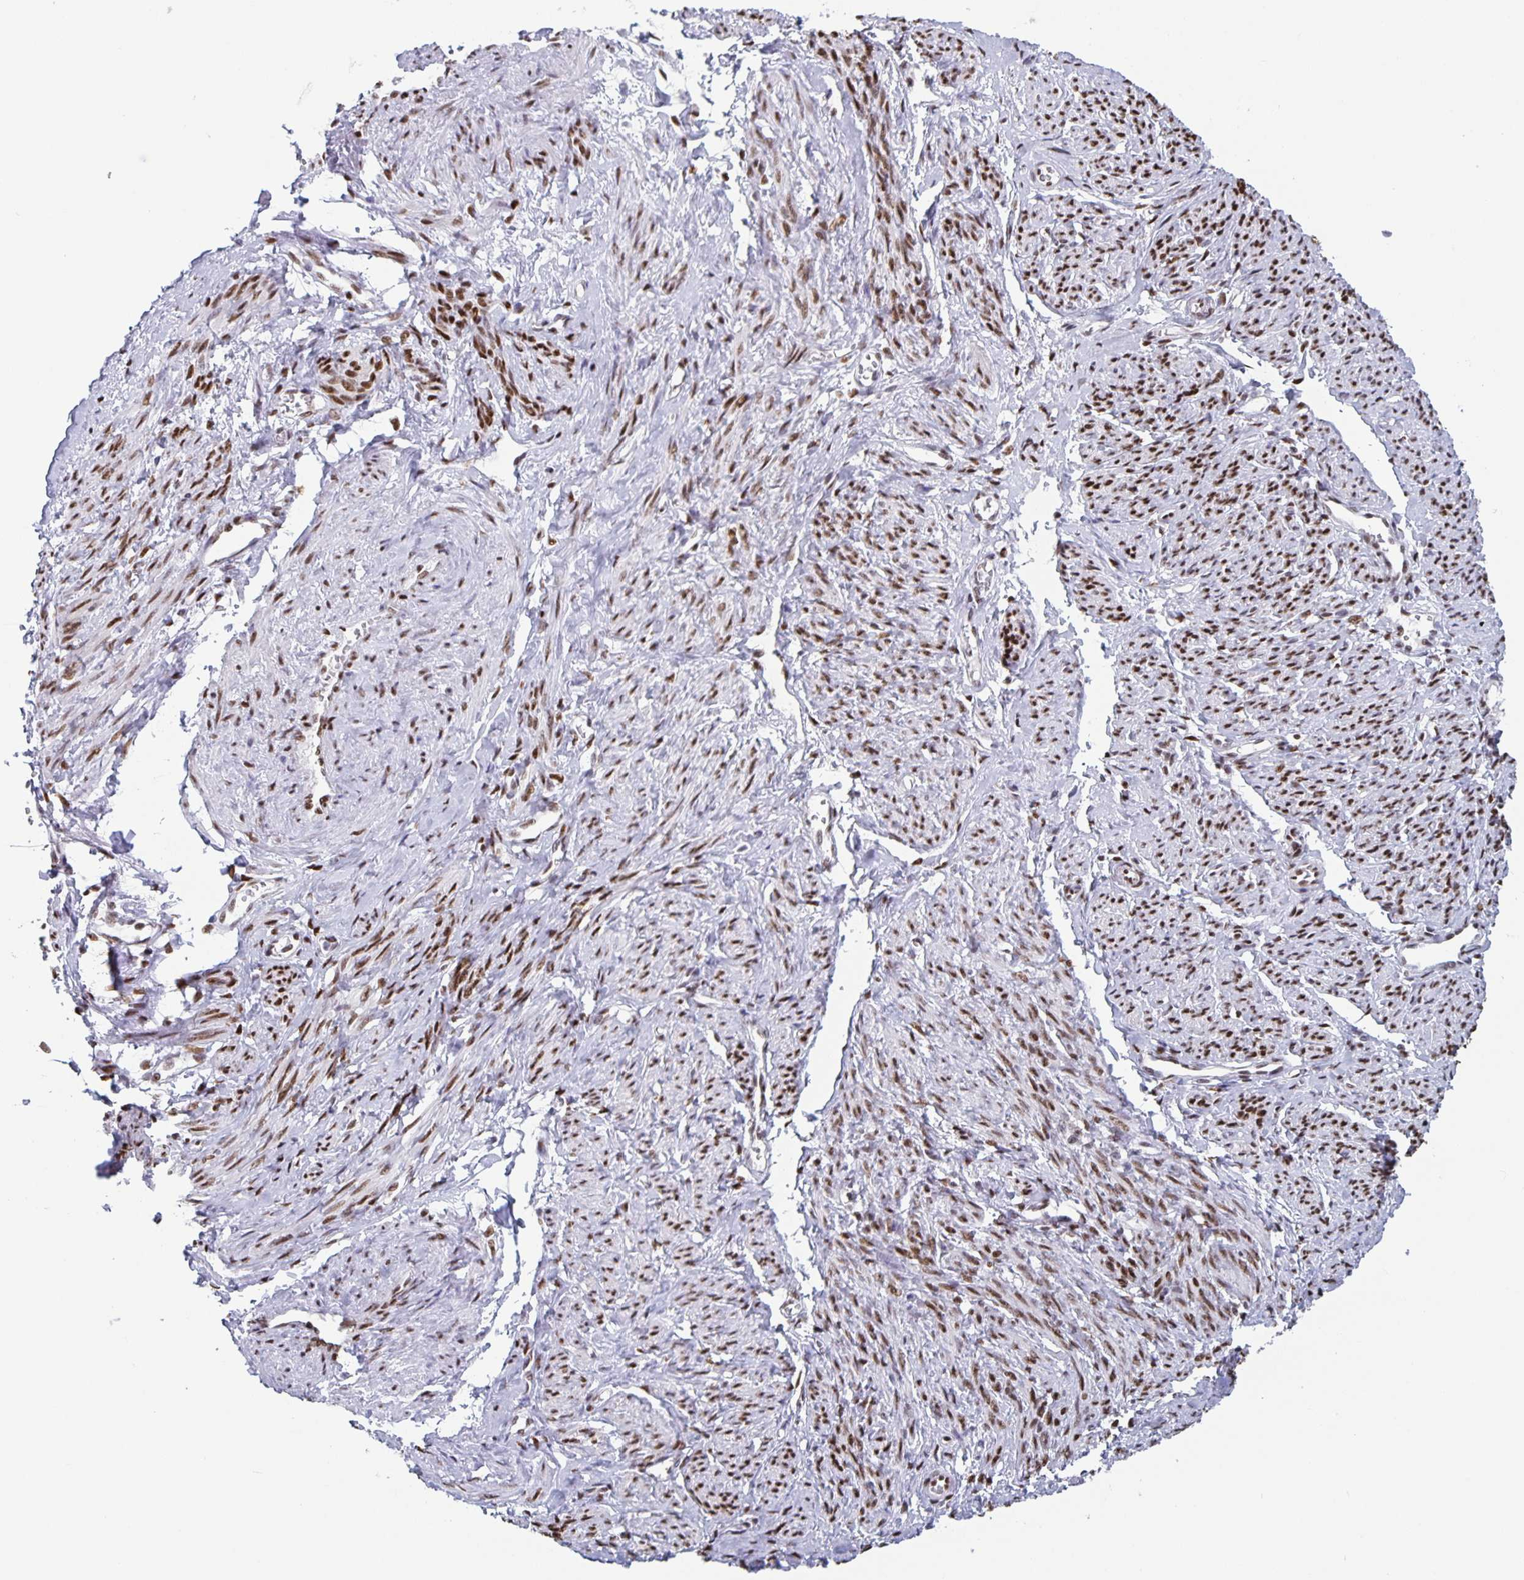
{"staining": {"intensity": "moderate", "quantity": ">75%", "location": "nuclear"}, "tissue": "smooth muscle", "cell_type": "Smooth muscle cells", "image_type": "normal", "snomed": [{"axis": "morphology", "description": "Normal tissue, NOS"}, {"axis": "topography", "description": "Smooth muscle"}], "caption": "Benign smooth muscle displays moderate nuclear positivity in about >75% of smooth muscle cells.", "gene": "JUND", "patient": {"sex": "female", "age": 65}}